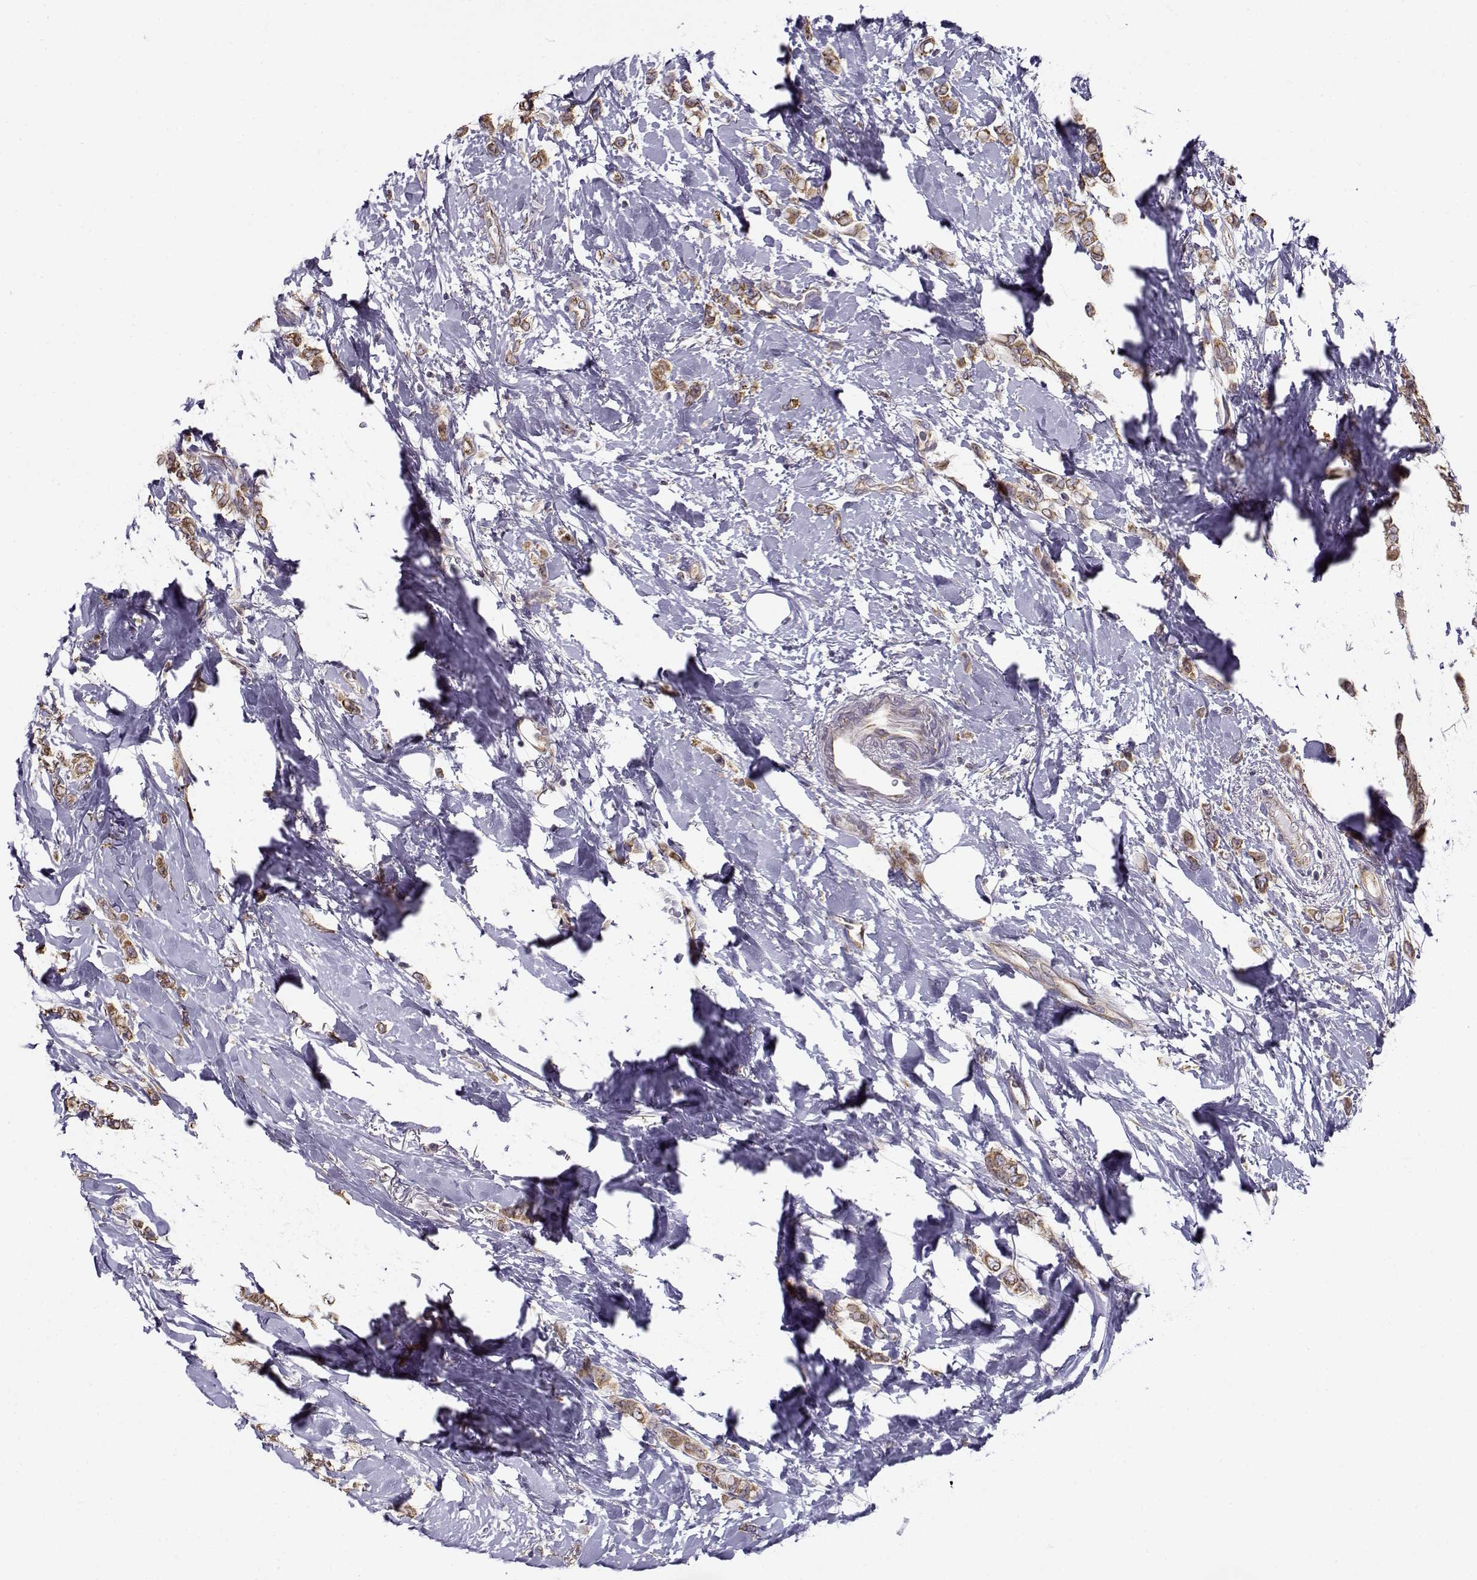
{"staining": {"intensity": "moderate", "quantity": ">75%", "location": "cytoplasmic/membranous"}, "tissue": "breast cancer", "cell_type": "Tumor cells", "image_type": "cancer", "snomed": [{"axis": "morphology", "description": "Lobular carcinoma"}, {"axis": "topography", "description": "Breast"}], "caption": "Immunohistochemical staining of human breast cancer shows moderate cytoplasmic/membranous protein expression in about >75% of tumor cells.", "gene": "BEND6", "patient": {"sex": "female", "age": 66}}